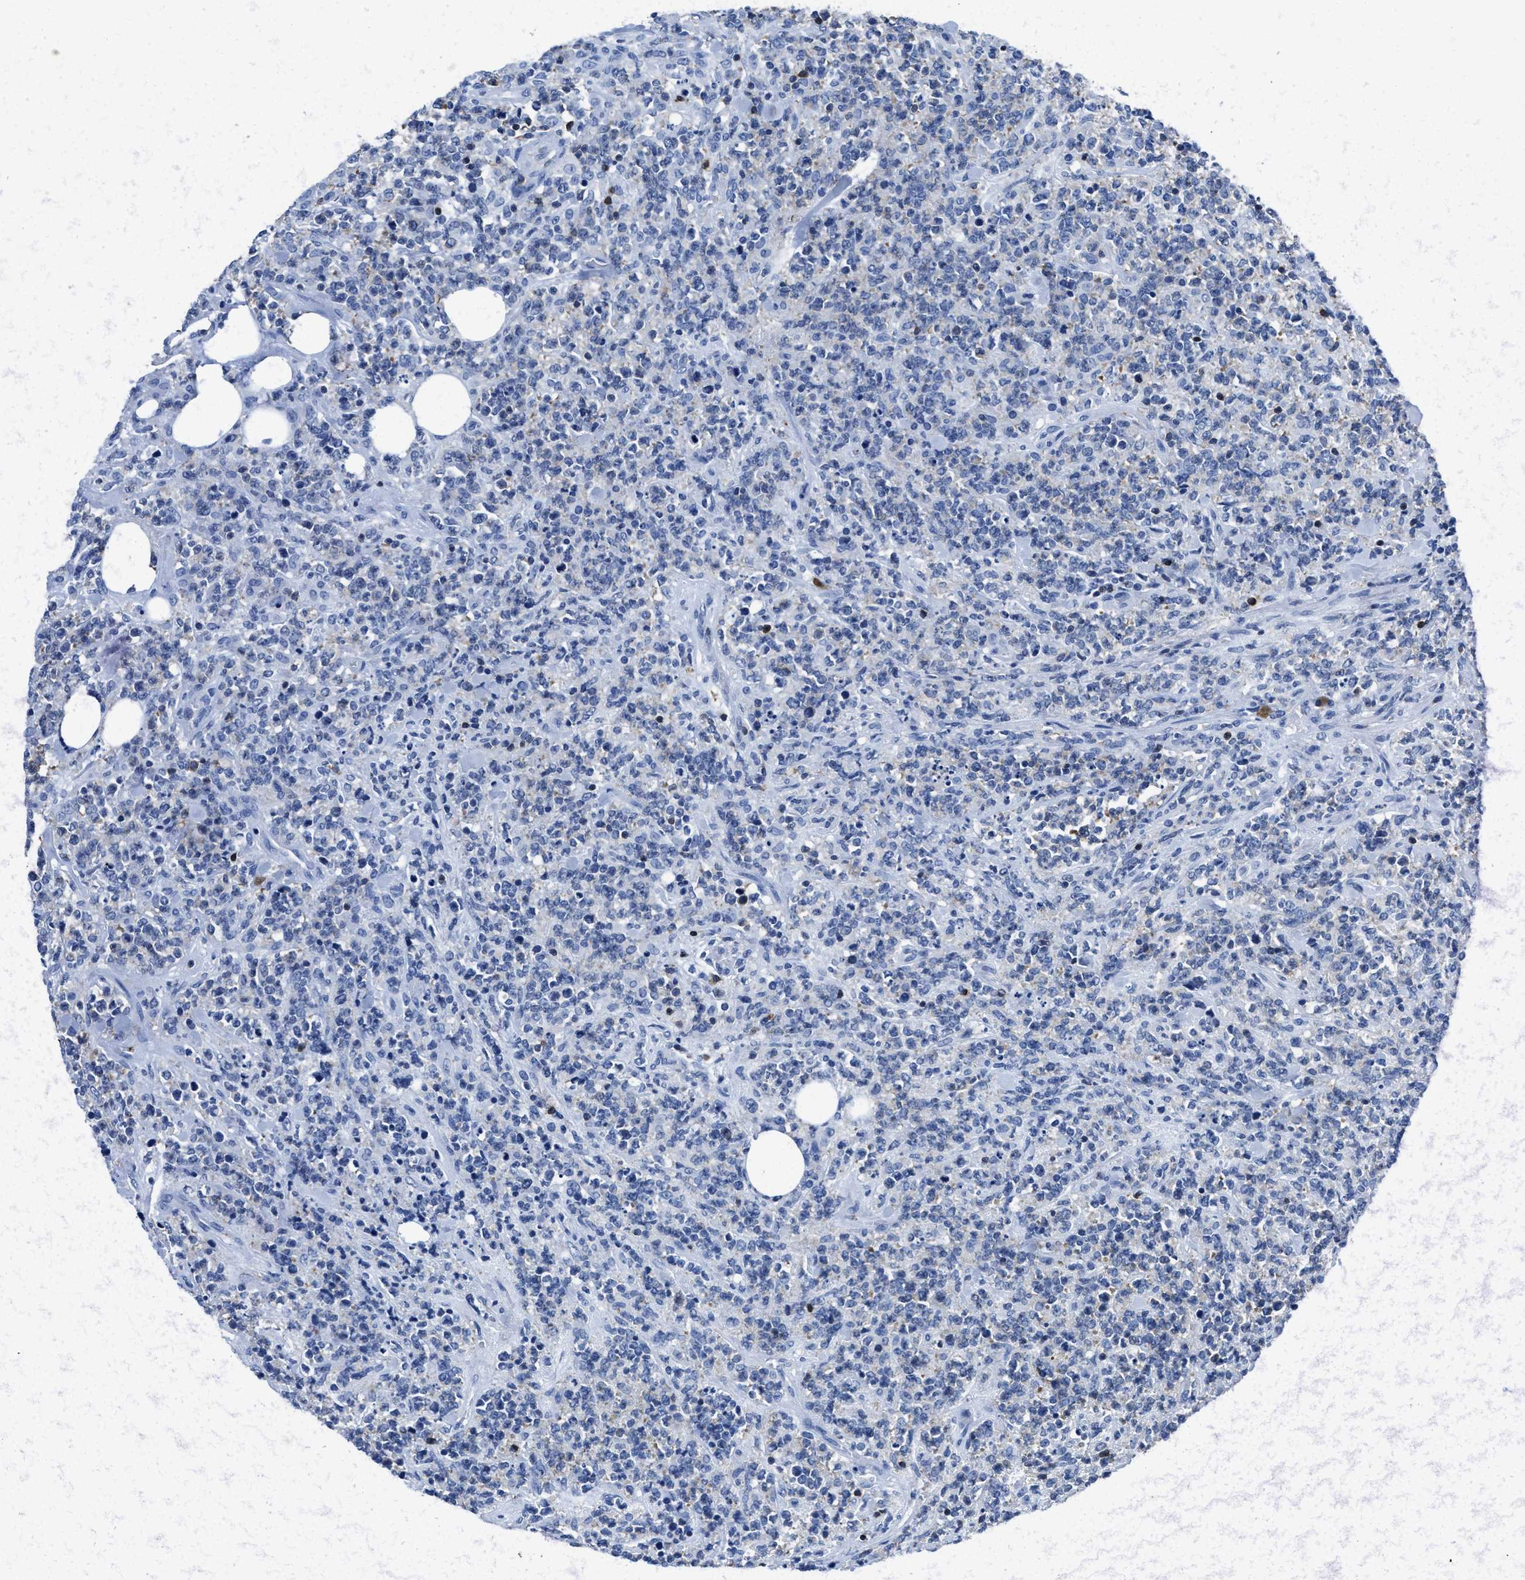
{"staining": {"intensity": "negative", "quantity": "none", "location": "none"}, "tissue": "lymphoma", "cell_type": "Tumor cells", "image_type": "cancer", "snomed": [{"axis": "morphology", "description": "Malignant lymphoma, non-Hodgkin's type, High grade"}, {"axis": "topography", "description": "Soft tissue"}], "caption": "Immunohistochemistry of lymphoma exhibits no expression in tumor cells.", "gene": "ITGA3", "patient": {"sex": "male", "age": 18}}